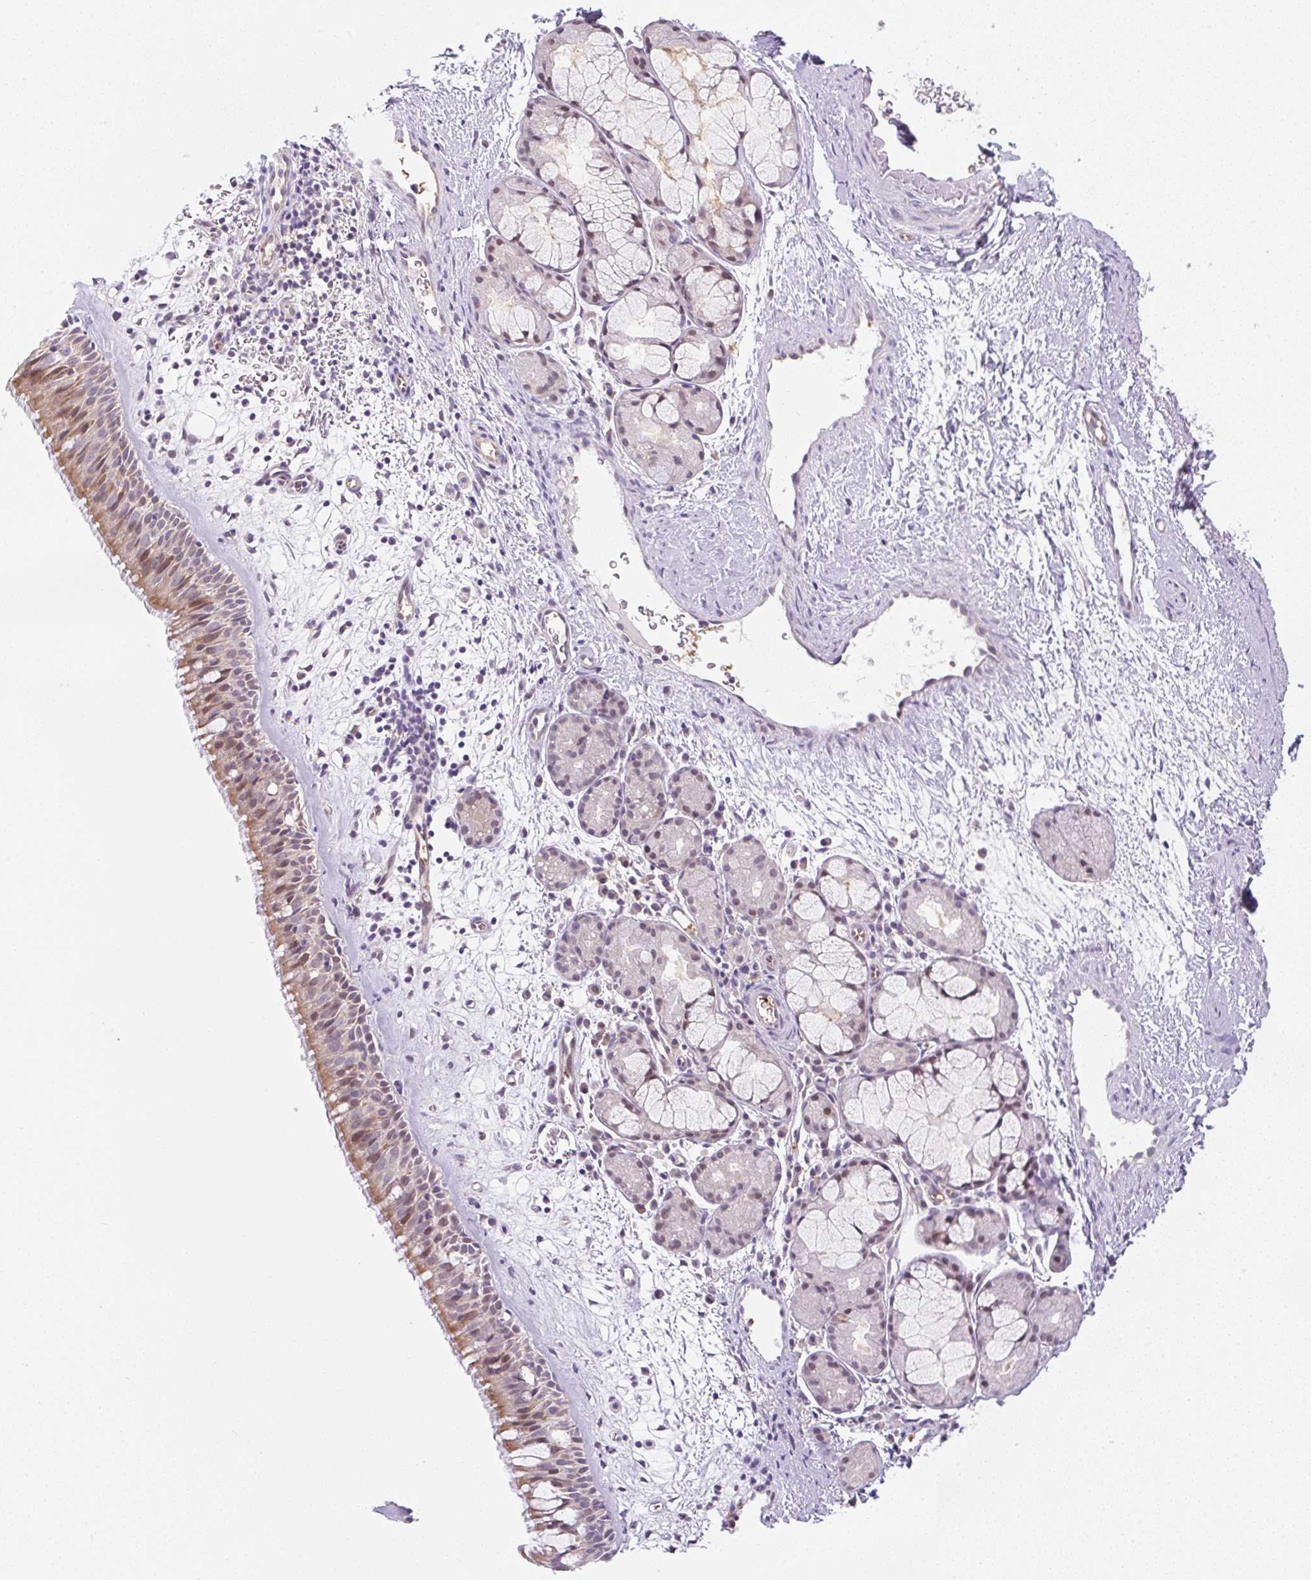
{"staining": {"intensity": "weak", "quantity": "25%-75%", "location": "cytoplasmic/membranous,nuclear"}, "tissue": "nasopharynx", "cell_type": "Respiratory epithelial cells", "image_type": "normal", "snomed": [{"axis": "morphology", "description": "Normal tissue, NOS"}, {"axis": "topography", "description": "Nasopharynx"}], "caption": "An IHC photomicrograph of normal tissue is shown. Protein staining in brown labels weak cytoplasmic/membranous,nuclear positivity in nasopharynx within respiratory epithelial cells.", "gene": "OMA1", "patient": {"sex": "male", "age": 65}}